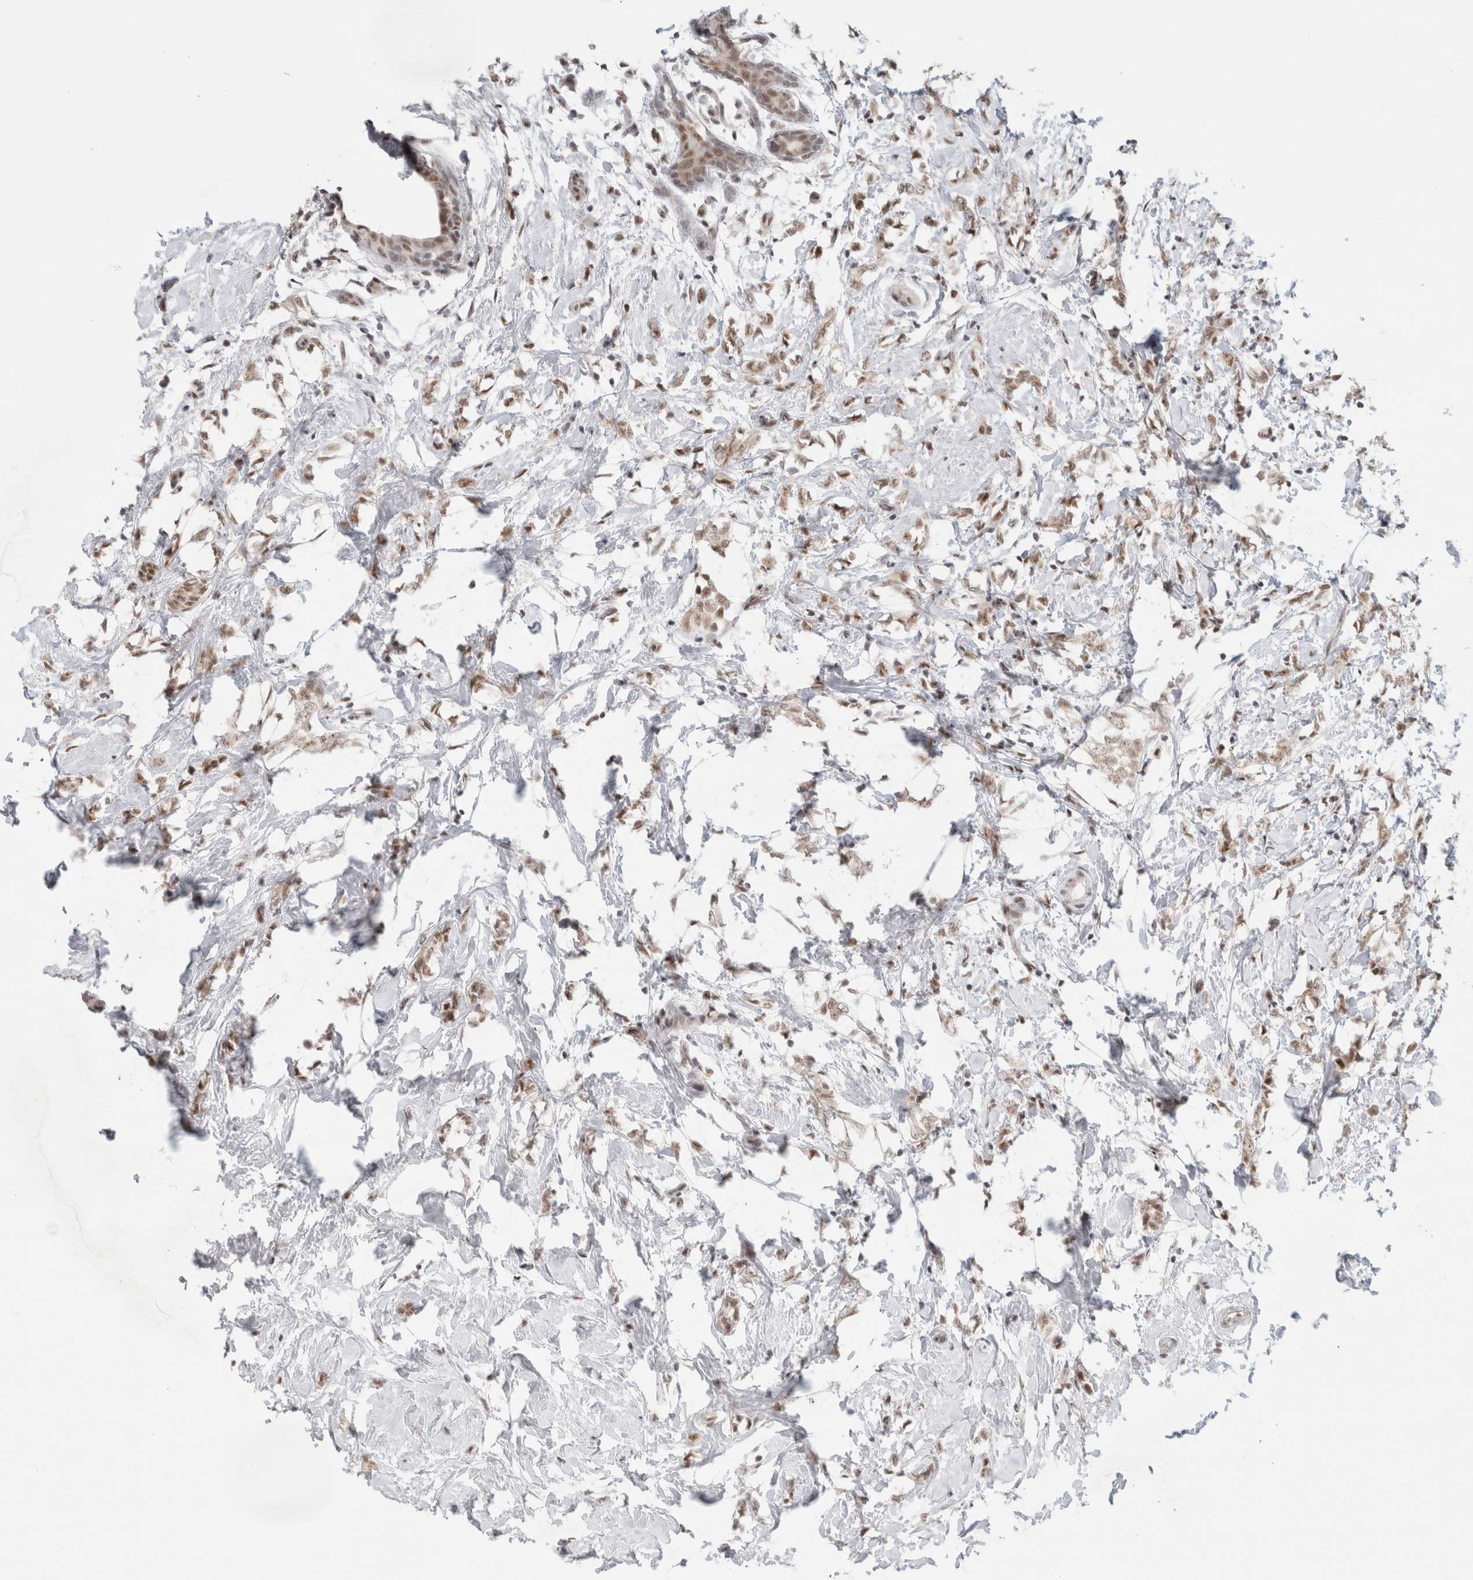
{"staining": {"intensity": "moderate", "quantity": ">75%", "location": "nuclear"}, "tissue": "breast cancer", "cell_type": "Tumor cells", "image_type": "cancer", "snomed": [{"axis": "morphology", "description": "Normal tissue, NOS"}, {"axis": "morphology", "description": "Lobular carcinoma"}, {"axis": "topography", "description": "Breast"}], "caption": "An image showing moderate nuclear staining in about >75% of tumor cells in breast lobular carcinoma, as visualized by brown immunohistochemical staining.", "gene": "TRMT12", "patient": {"sex": "female", "age": 47}}